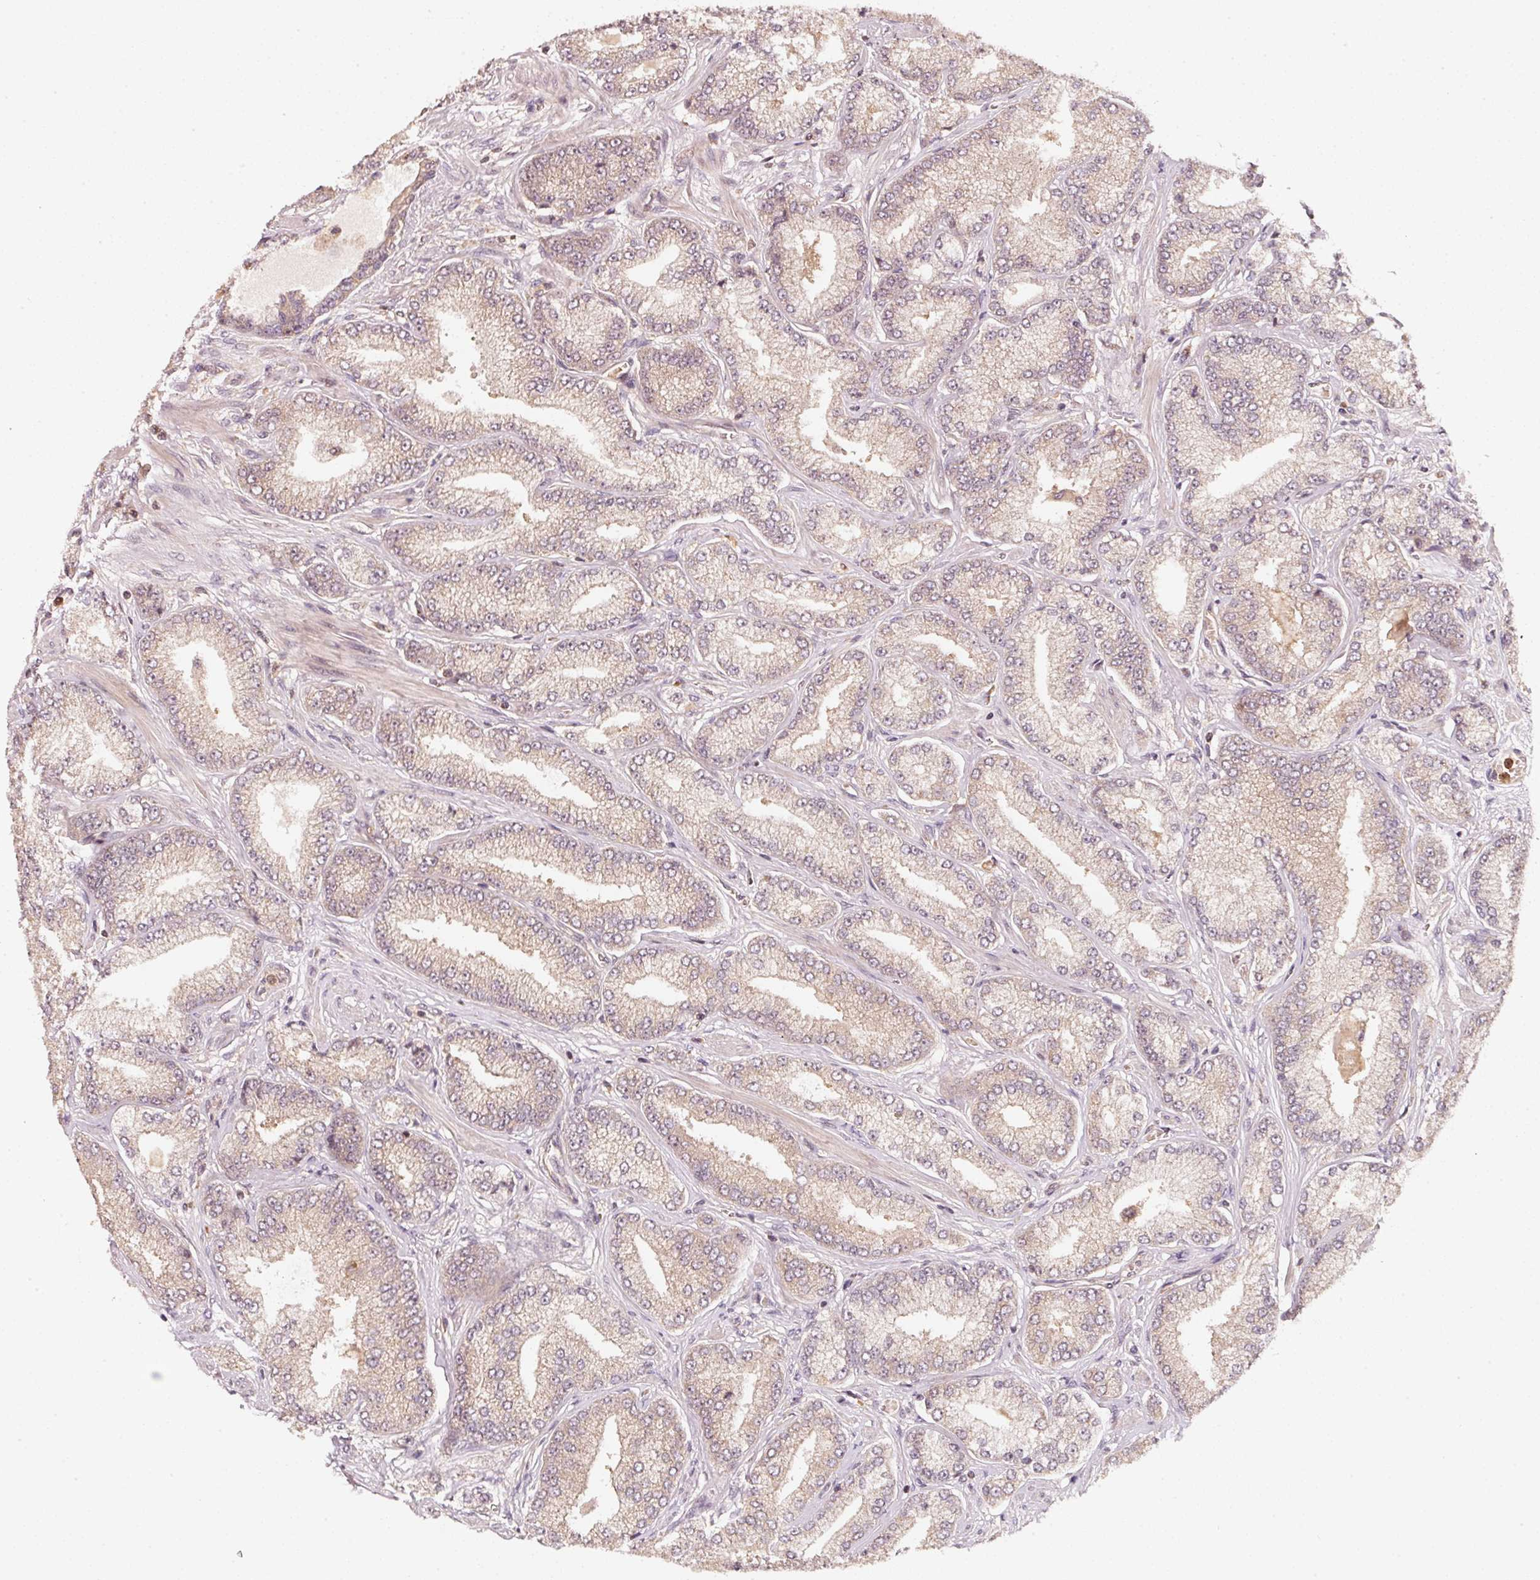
{"staining": {"intensity": "weak", "quantity": "25%-75%", "location": "cytoplasmic/membranous"}, "tissue": "prostate cancer", "cell_type": "Tumor cells", "image_type": "cancer", "snomed": [{"axis": "morphology", "description": "Adenocarcinoma, High grade"}, {"axis": "topography", "description": "Prostate"}], "caption": "DAB (3,3'-diaminobenzidine) immunohistochemical staining of prostate cancer (high-grade adenocarcinoma) exhibits weak cytoplasmic/membranous protein positivity in about 25%-75% of tumor cells. Nuclei are stained in blue.", "gene": "RRAS2", "patient": {"sex": "male", "age": 68}}